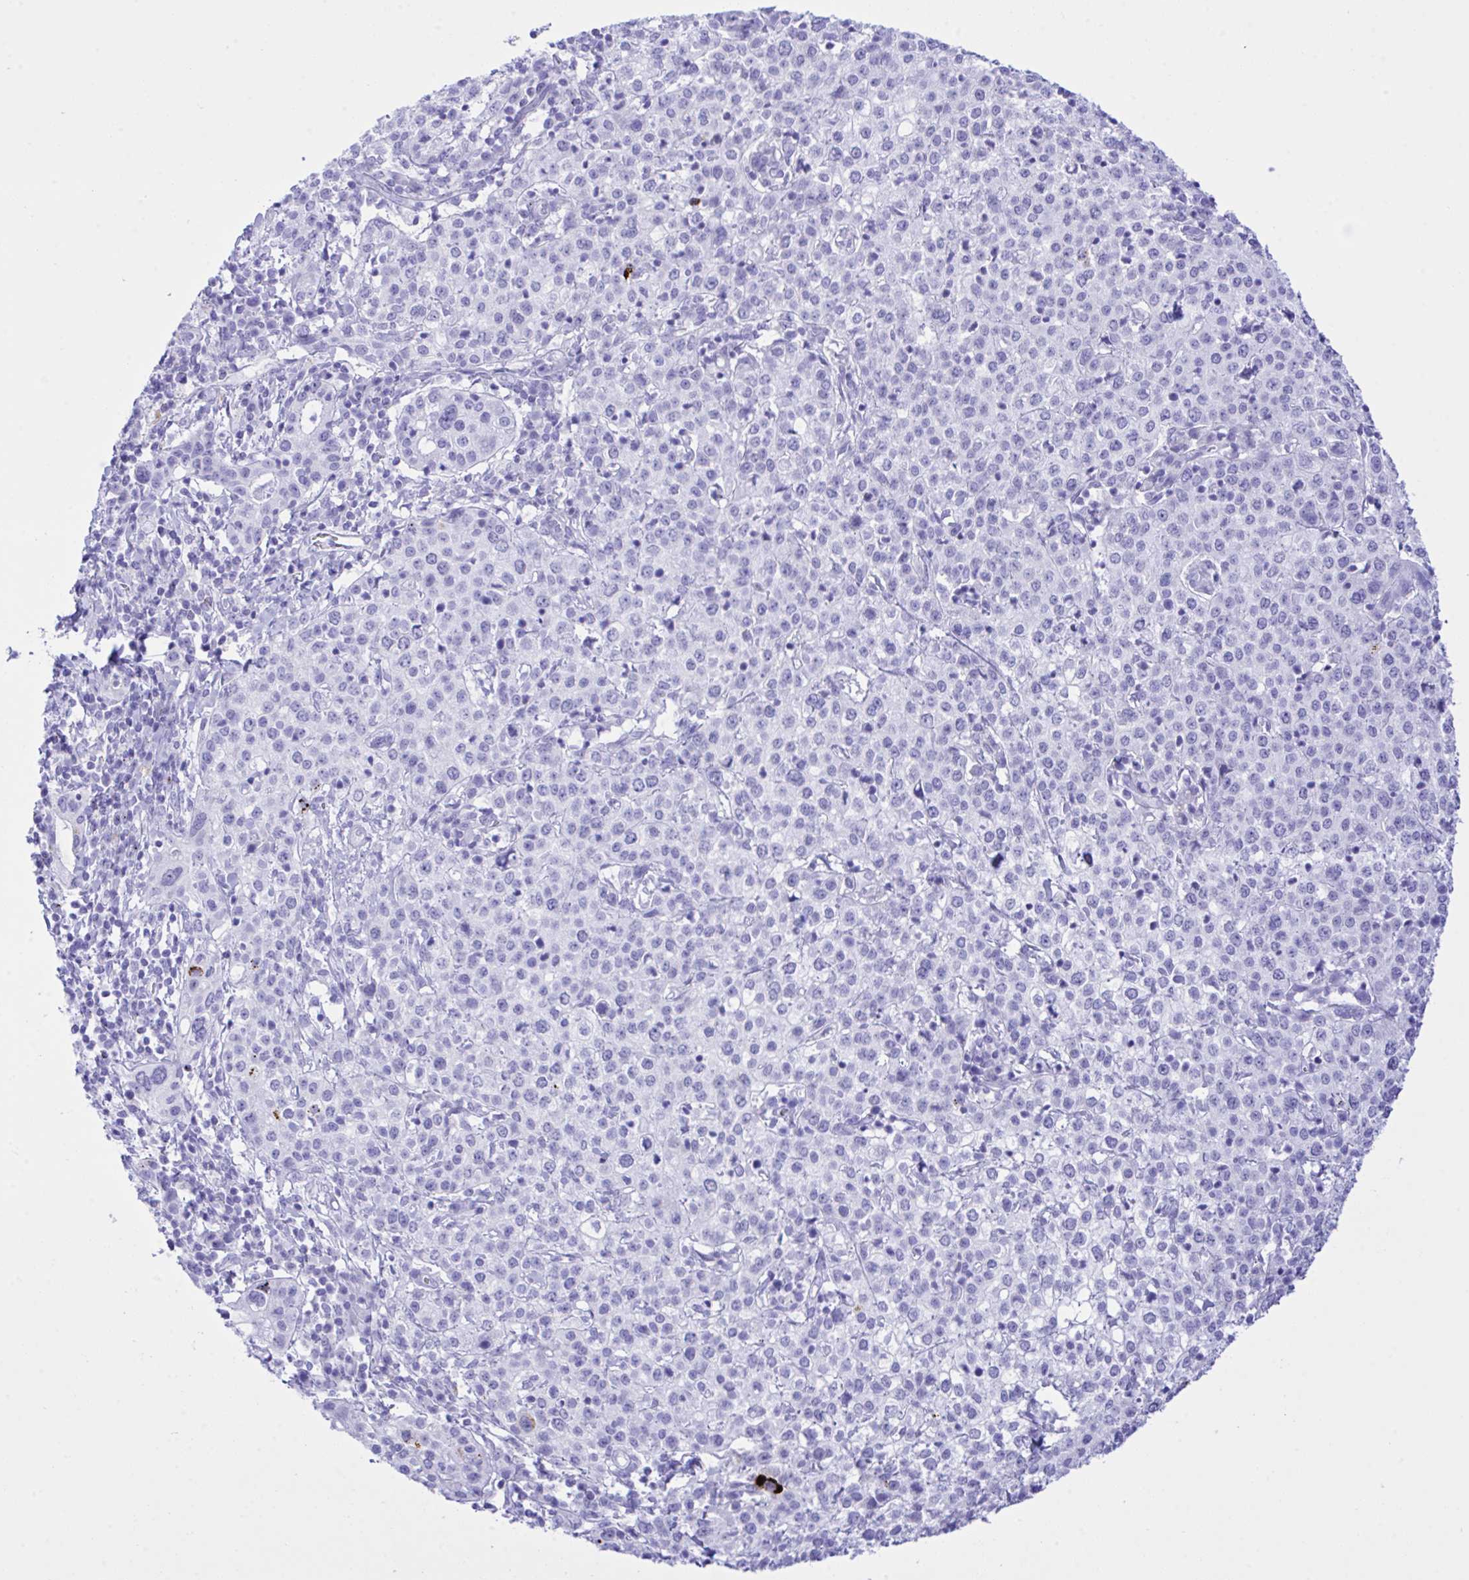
{"staining": {"intensity": "negative", "quantity": "none", "location": "none"}, "tissue": "cervical cancer", "cell_type": "Tumor cells", "image_type": "cancer", "snomed": [{"axis": "morphology", "description": "Normal tissue, NOS"}, {"axis": "morphology", "description": "Adenocarcinoma, NOS"}, {"axis": "topography", "description": "Cervix"}], "caption": "Immunohistochemistry (IHC) image of human adenocarcinoma (cervical) stained for a protein (brown), which reveals no expression in tumor cells.", "gene": "SELENOV", "patient": {"sex": "female", "age": 44}}